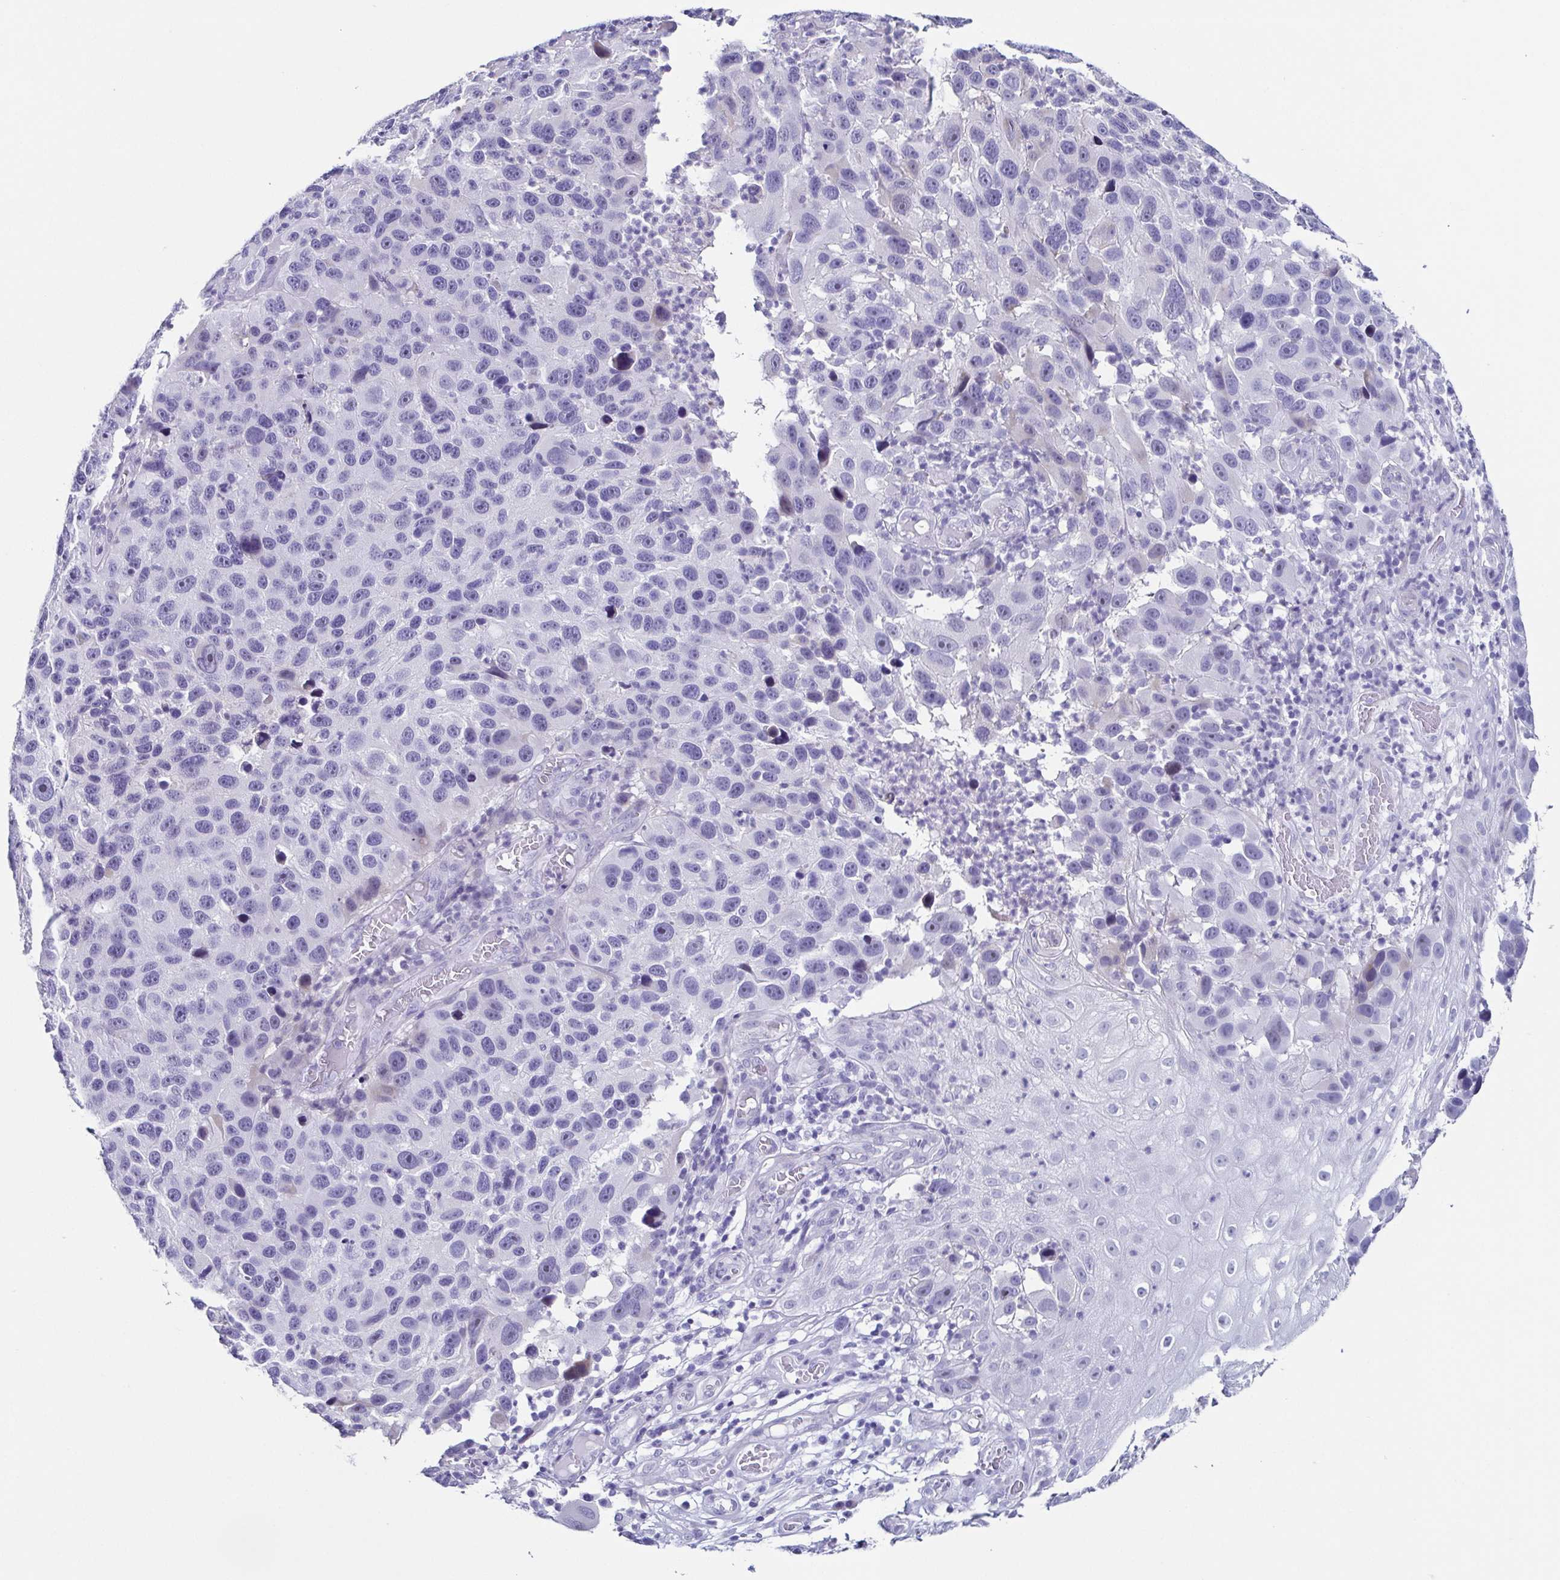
{"staining": {"intensity": "negative", "quantity": "none", "location": "none"}, "tissue": "melanoma", "cell_type": "Tumor cells", "image_type": "cancer", "snomed": [{"axis": "morphology", "description": "Malignant melanoma, NOS"}, {"axis": "topography", "description": "Skin"}], "caption": "This is an IHC image of melanoma. There is no staining in tumor cells.", "gene": "TNNT2", "patient": {"sex": "male", "age": 53}}